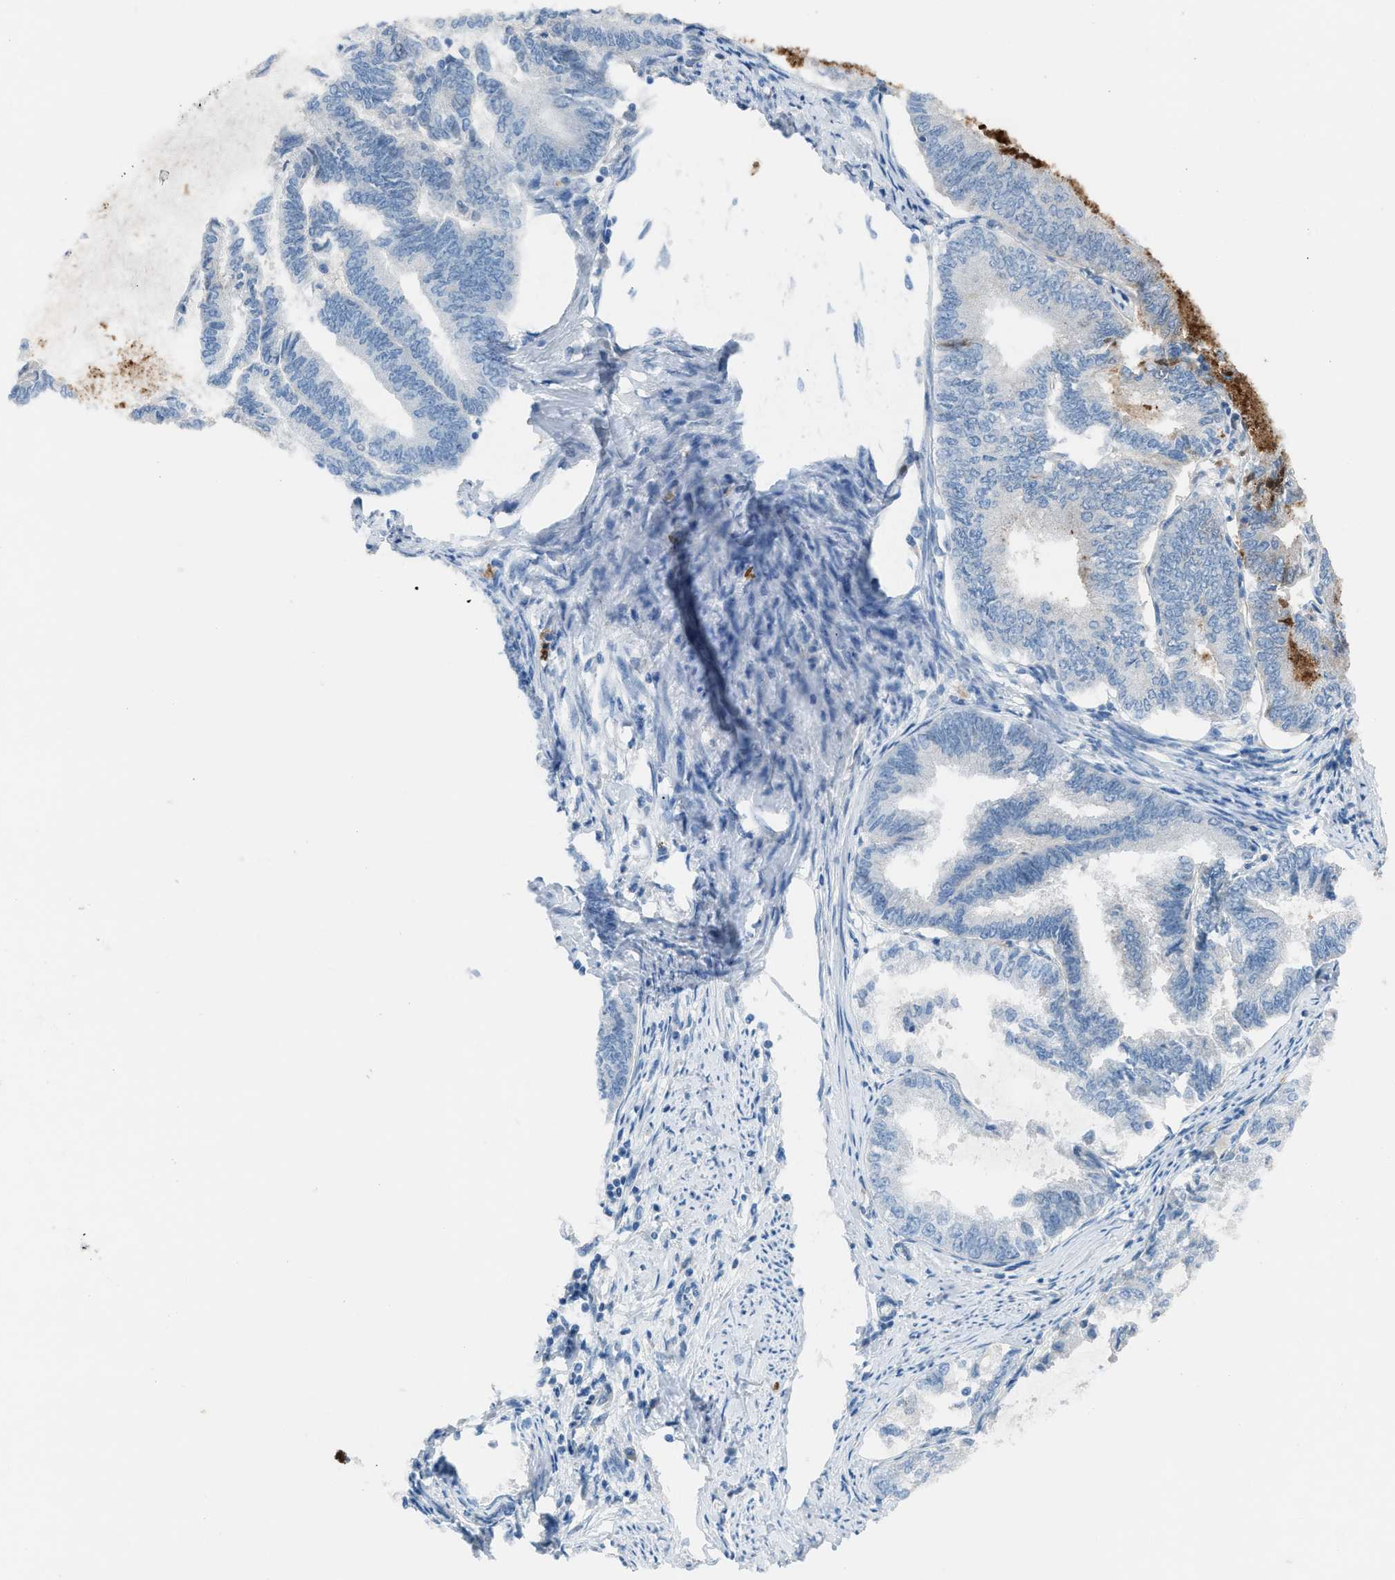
{"staining": {"intensity": "negative", "quantity": "none", "location": "none"}, "tissue": "endometrial cancer", "cell_type": "Tumor cells", "image_type": "cancer", "snomed": [{"axis": "morphology", "description": "Adenocarcinoma, NOS"}, {"axis": "topography", "description": "Endometrium"}], "caption": "Photomicrograph shows no protein positivity in tumor cells of adenocarcinoma (endometrial) tissue. (DAB immunohistochemistry (IHC), high magnification).", "gene": "CFAP77", "patient": {"sex": "female", "age": 86}}